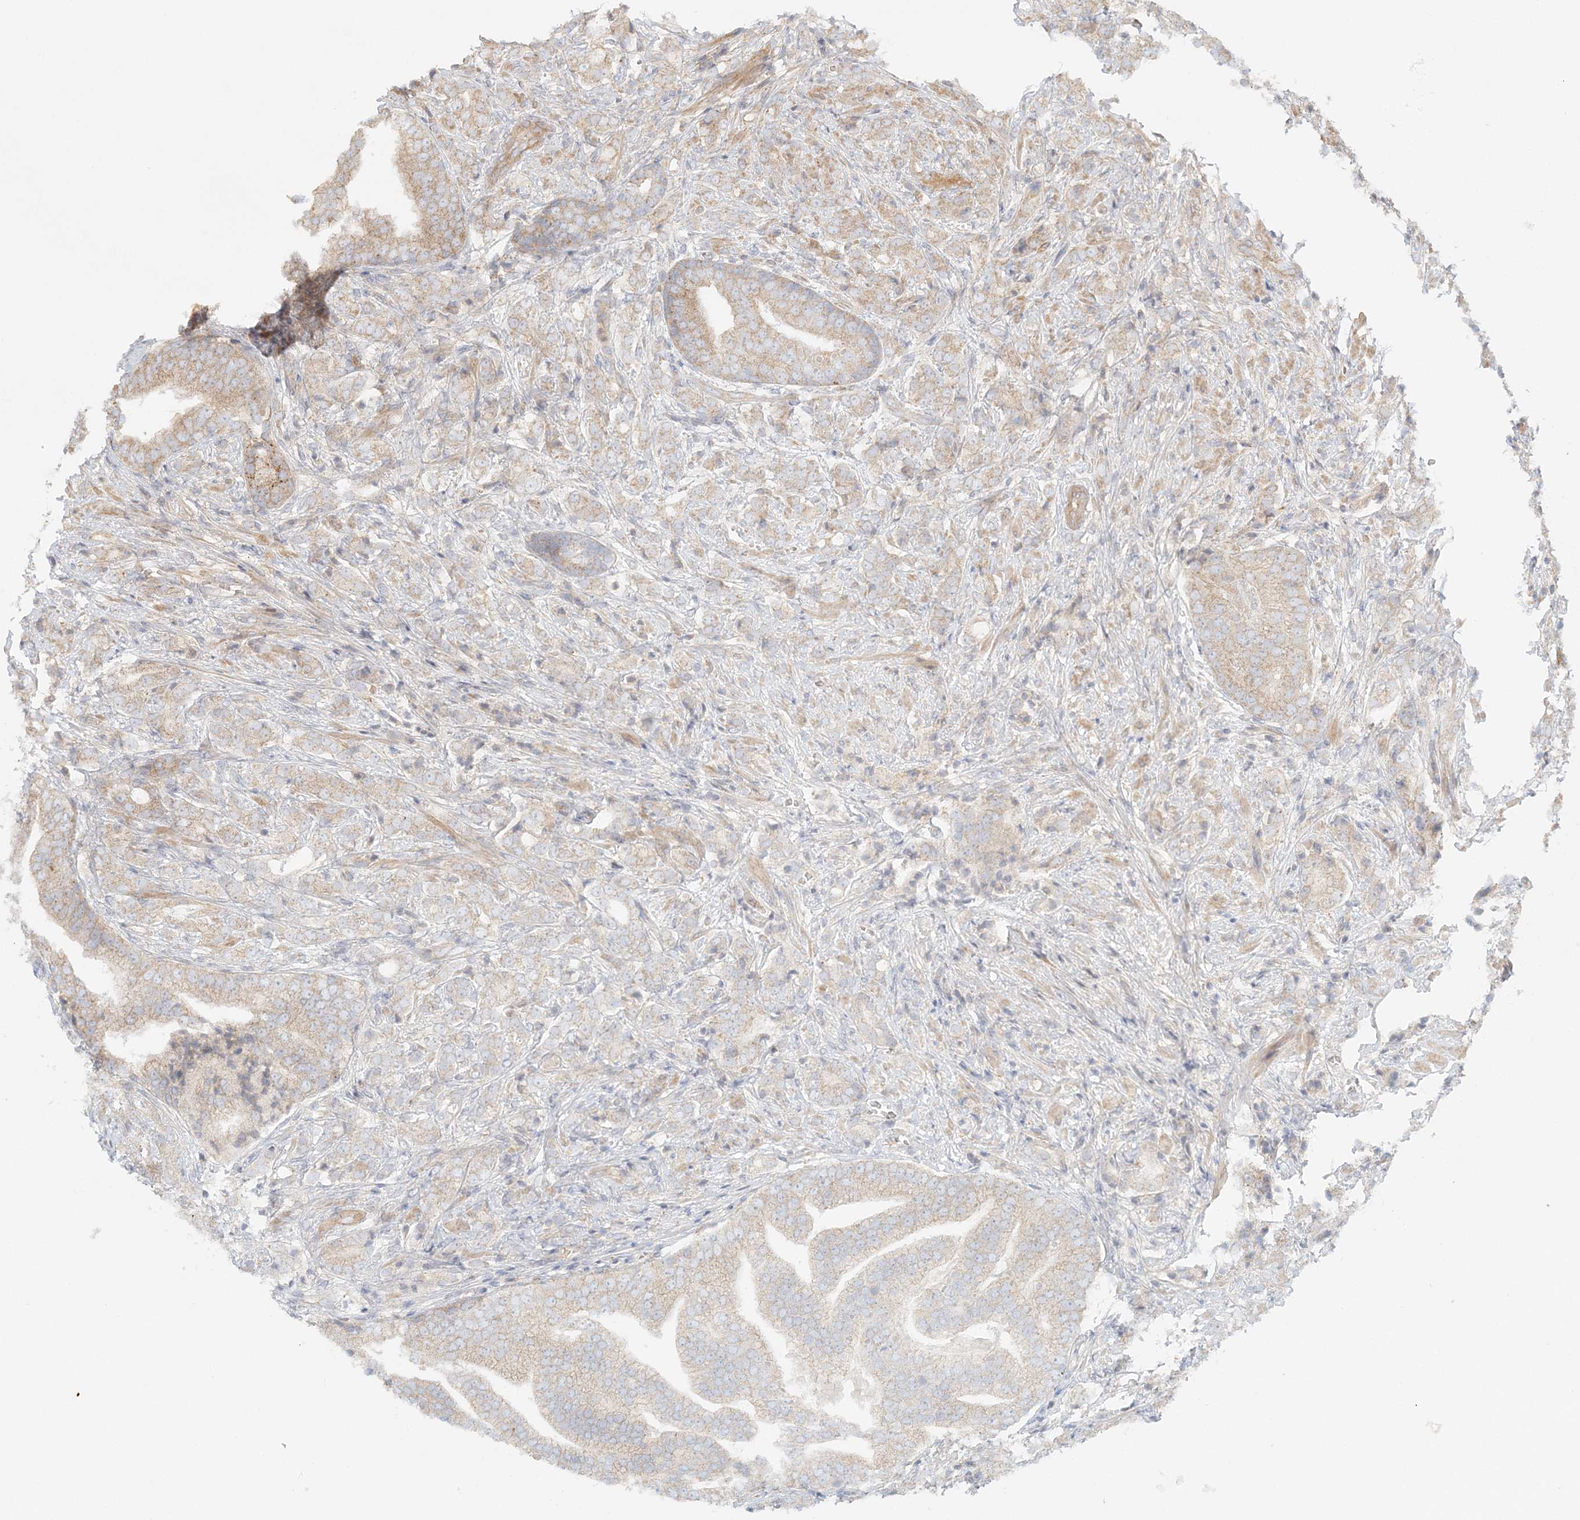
{"staining": {"intensity": "weak", "quantity": ">75%", "location": "cytoplasmic/membranous"}, "tissue": "prostate cancer", "cell_type": "Tumor cells", "image_type": "cancer", "snomed": [{"axis": "morphology", "description": "Adenocarcinoma, High grade"}, {"axis": "topography", "description": "Prostate"}], "caption": "An immunohistochemistry photomicrograph of tumor tissue is shown. Protein staining in brown highlights weak cytoplasmic/membranous positivity in prostate high-grade adenocarcinoma within tumor cells.", "gene": "KIAA0232", "patient": {"sex": "male", "age": 57}}